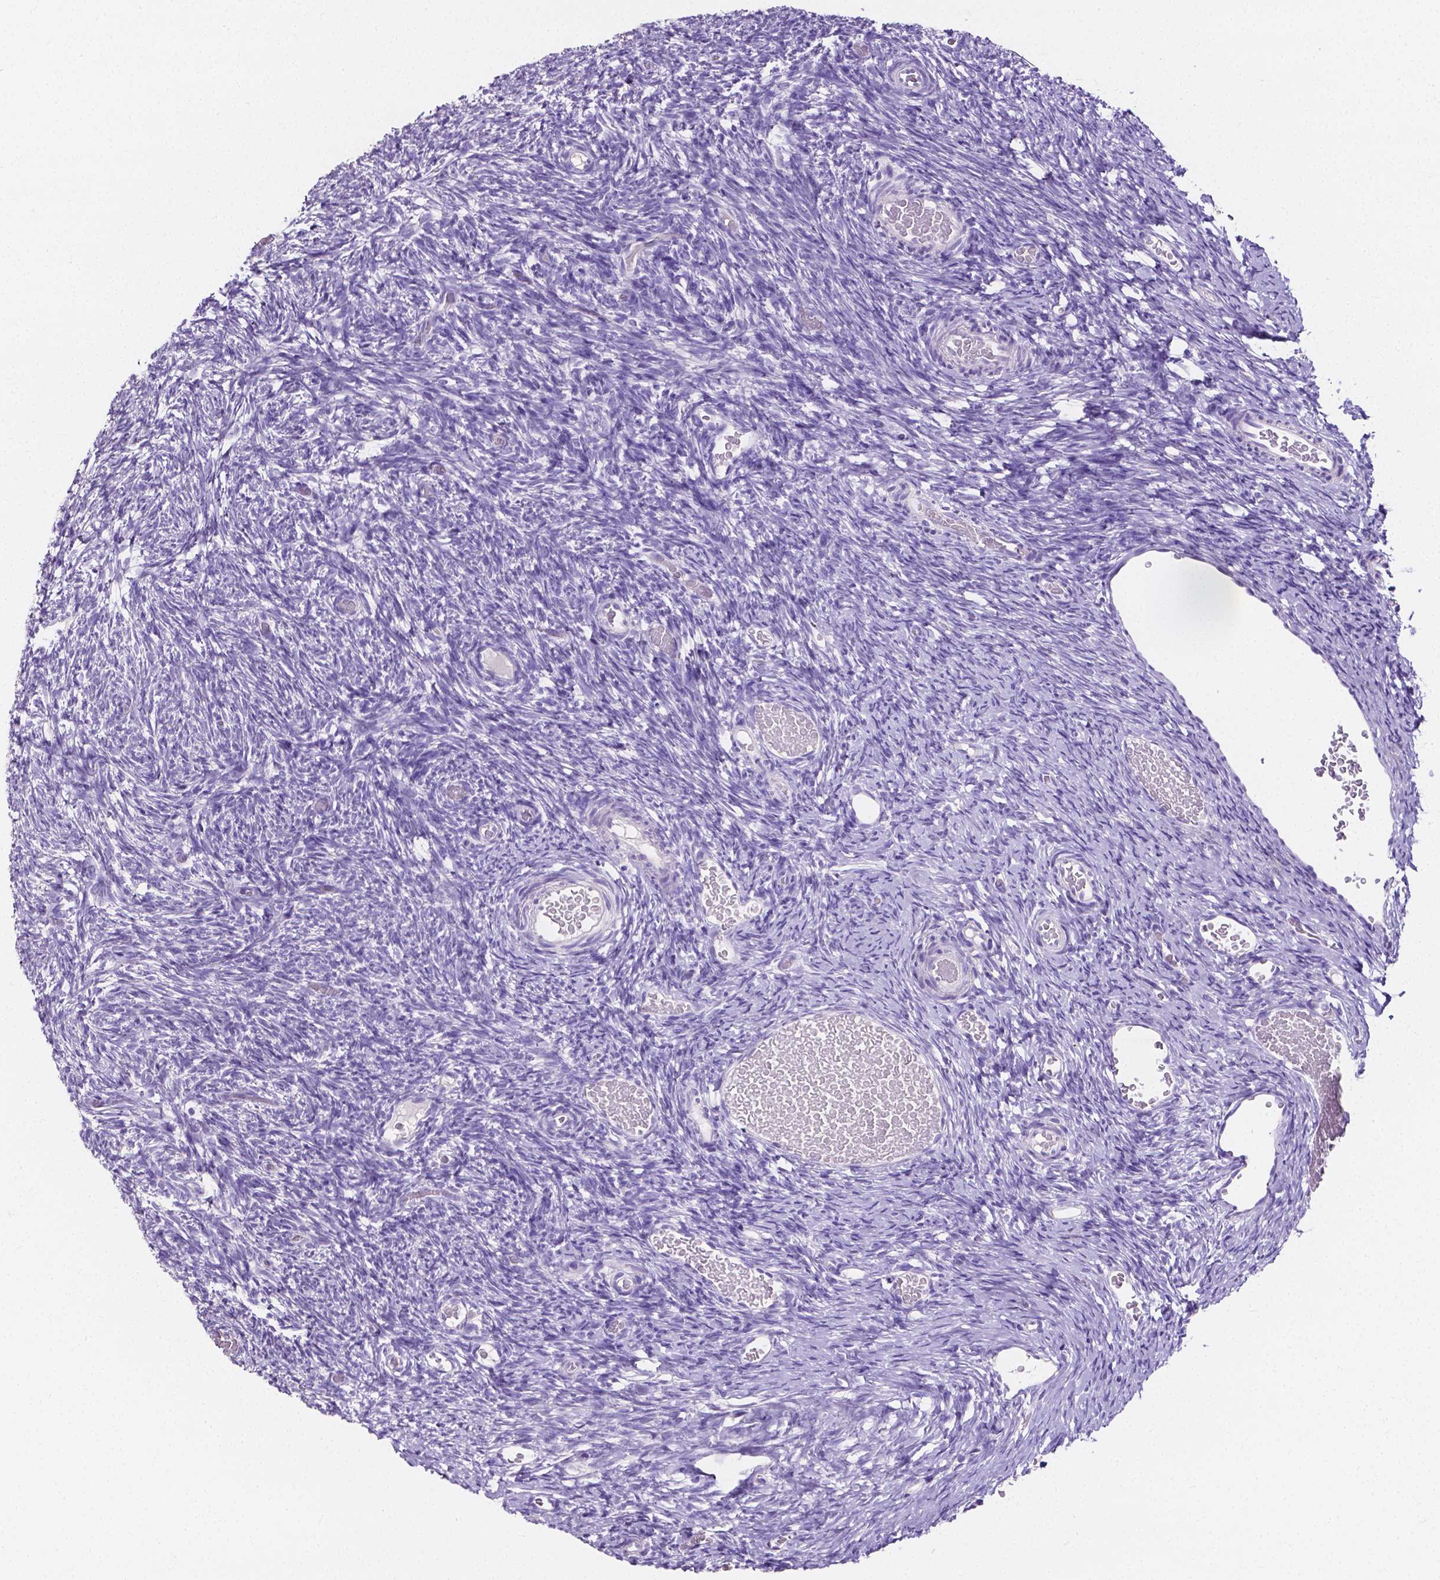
{"staining": {"intensity": "negative", "quantity": "none", "location": "none"}, "tissue": "ovary", "cell_type": "Follicle cells", "image_type": "normal", "snomed": [{"axis": "morphology", "description": "Normal tissue, NOS"}, {"axis": "topography", "description": "Ovary"}], "caption": "Immunohistochemical staining of unremarkable human ovary exhibits no significant expression in follicle cells. (DAB (3,3'-diaminobenzidine) IHC with hematoxylin counter stain).", "gene": "SLC22A2", "patient": {"sex": "female", "age": 39}}